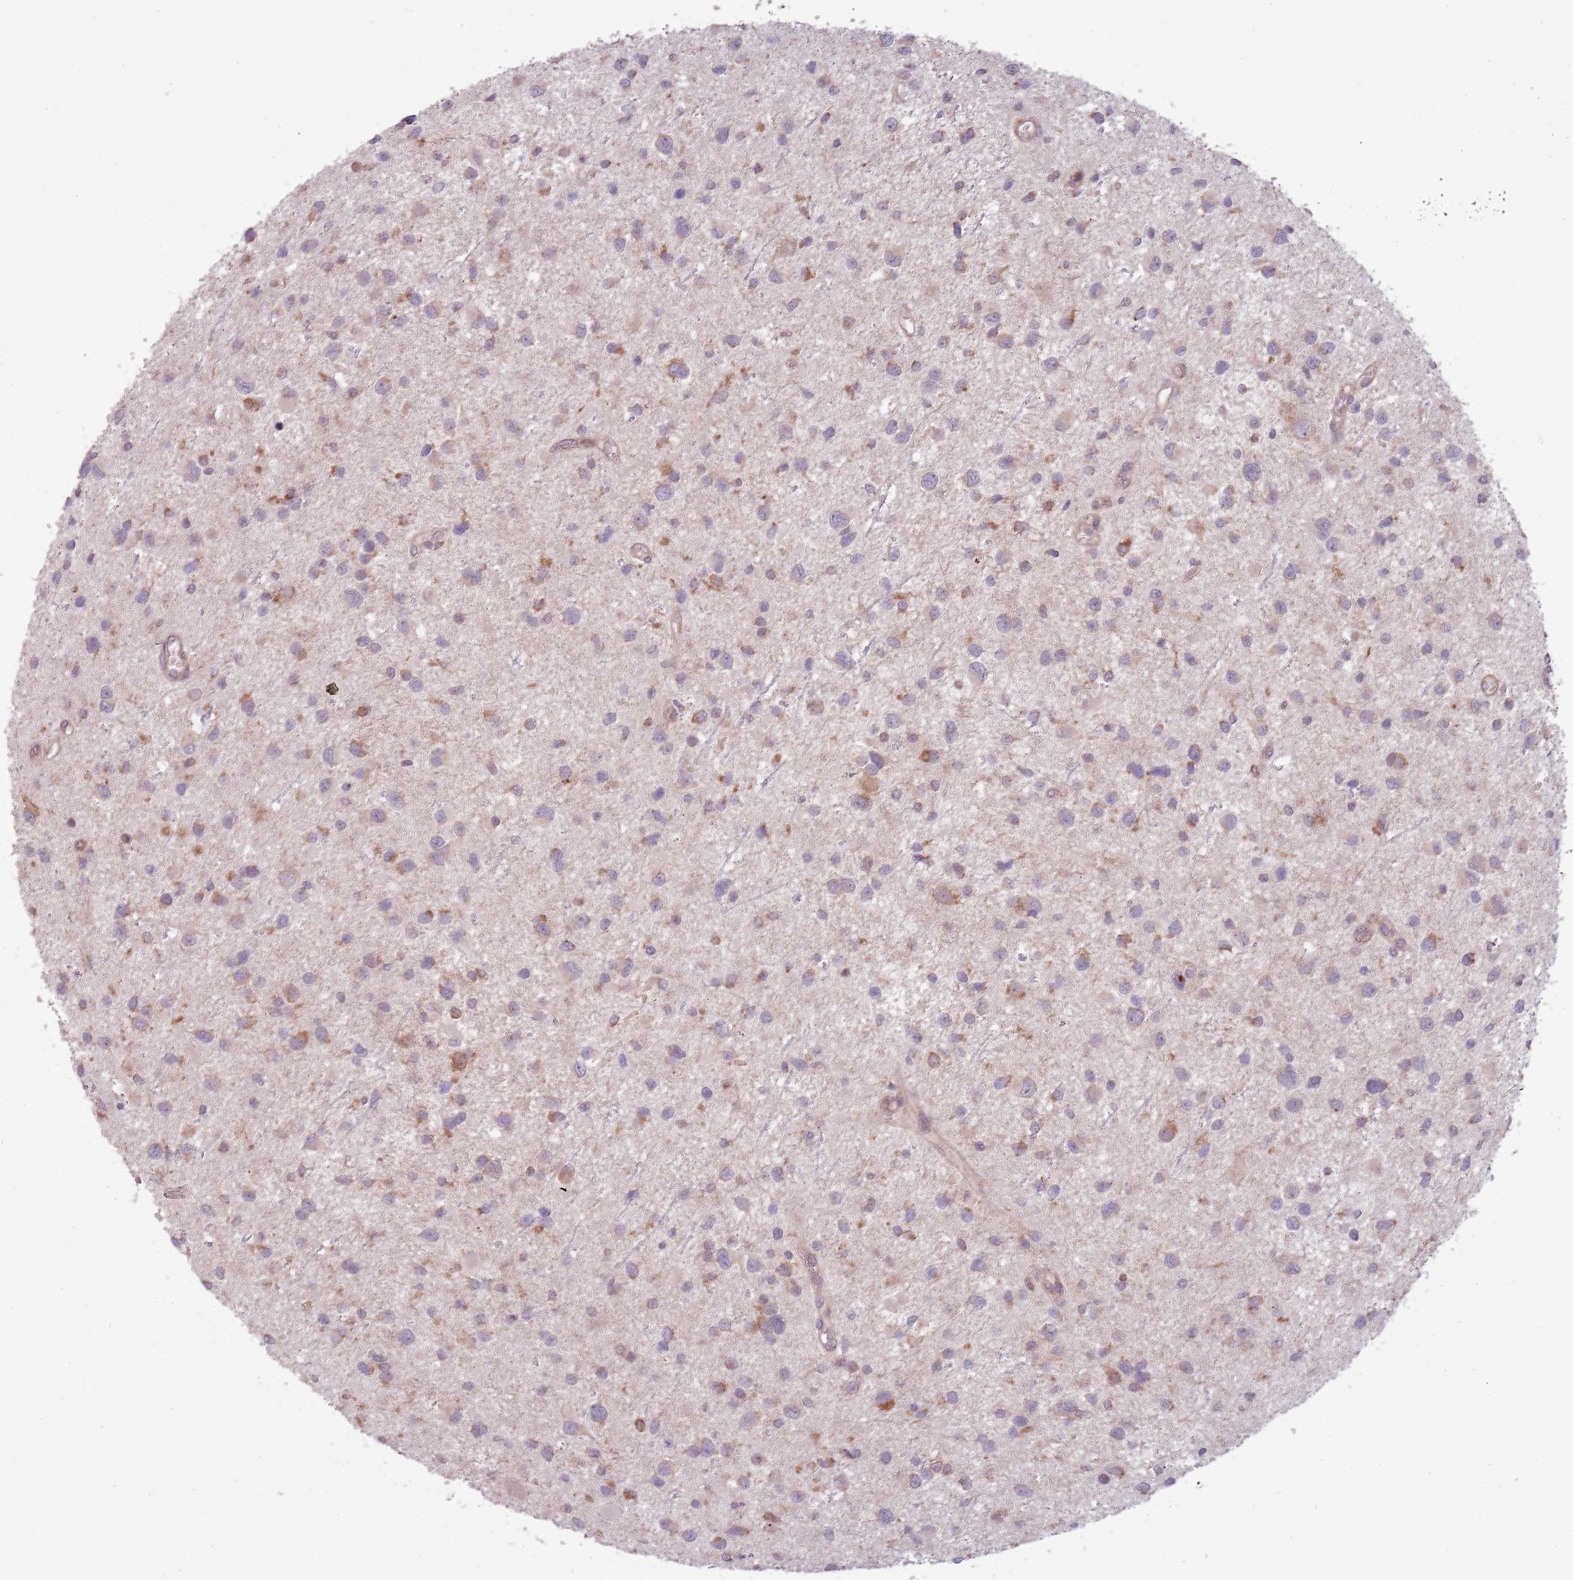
{"staining": {"intensity": "moderate", "quantity": "25%-75%", "location": "cytoplasmic/membranous"}, "tissue": "glioma", "cell_type": "Tumor cells", "image_type": "cancer", "snomed": [{"axis": "morphology", "description": "Glioma, malignant, Low grade"}, {"axis": "topography", "description": "Brain"}], "caption": "Protein expression analysis of low-grade glioma (malignant) shows moderate cytoplasmic/membranous positivity in about 25%-75% of tumor cells. (Stains: DAB in brown, nuclei in blue, Microscopy: brightfield microscopy at high magnification).", "gene": "RNF181", "patient": {"sex": "female", "age": 32}}